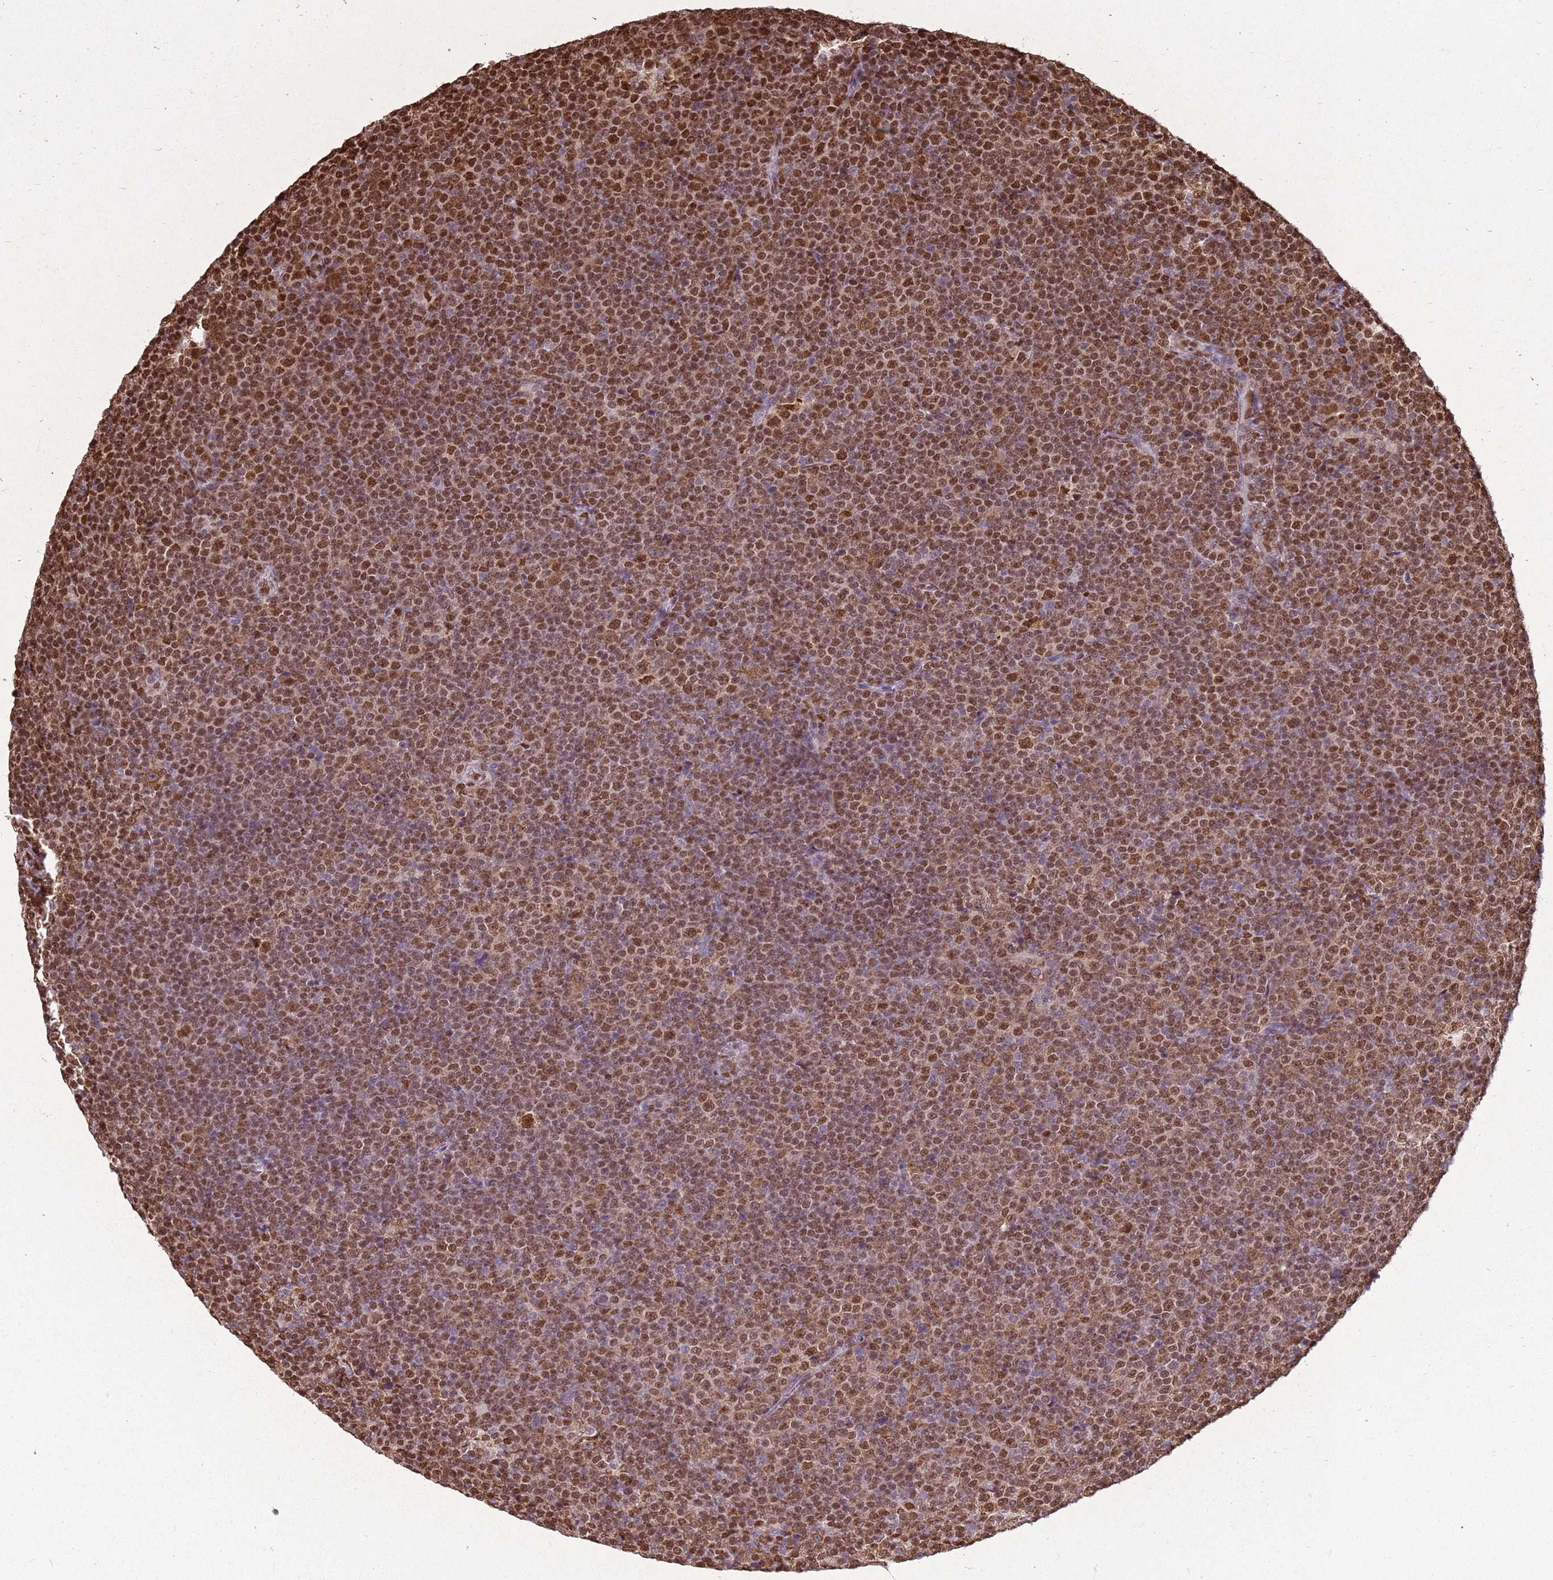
{"staining": {"intensity": "moderate", "quantity": ">75%", "location": "nuclear"}, "tissue": "lymphoma", "cell_type": "Tumor cells", "image_type": "cancer", "snomed": [{"axis": "morphology", "description": "Malignant lymphoma, non-Hodgkin's type, Low grade"}, {"axis": "topography", "description": "Lymph node"}], "caption": "A brown stain highlights moderate nuclear expression of a protein in human lymphoma tumor cells.", "gene": "APEX1", "patient": {"sex": "female", "age": 67}}